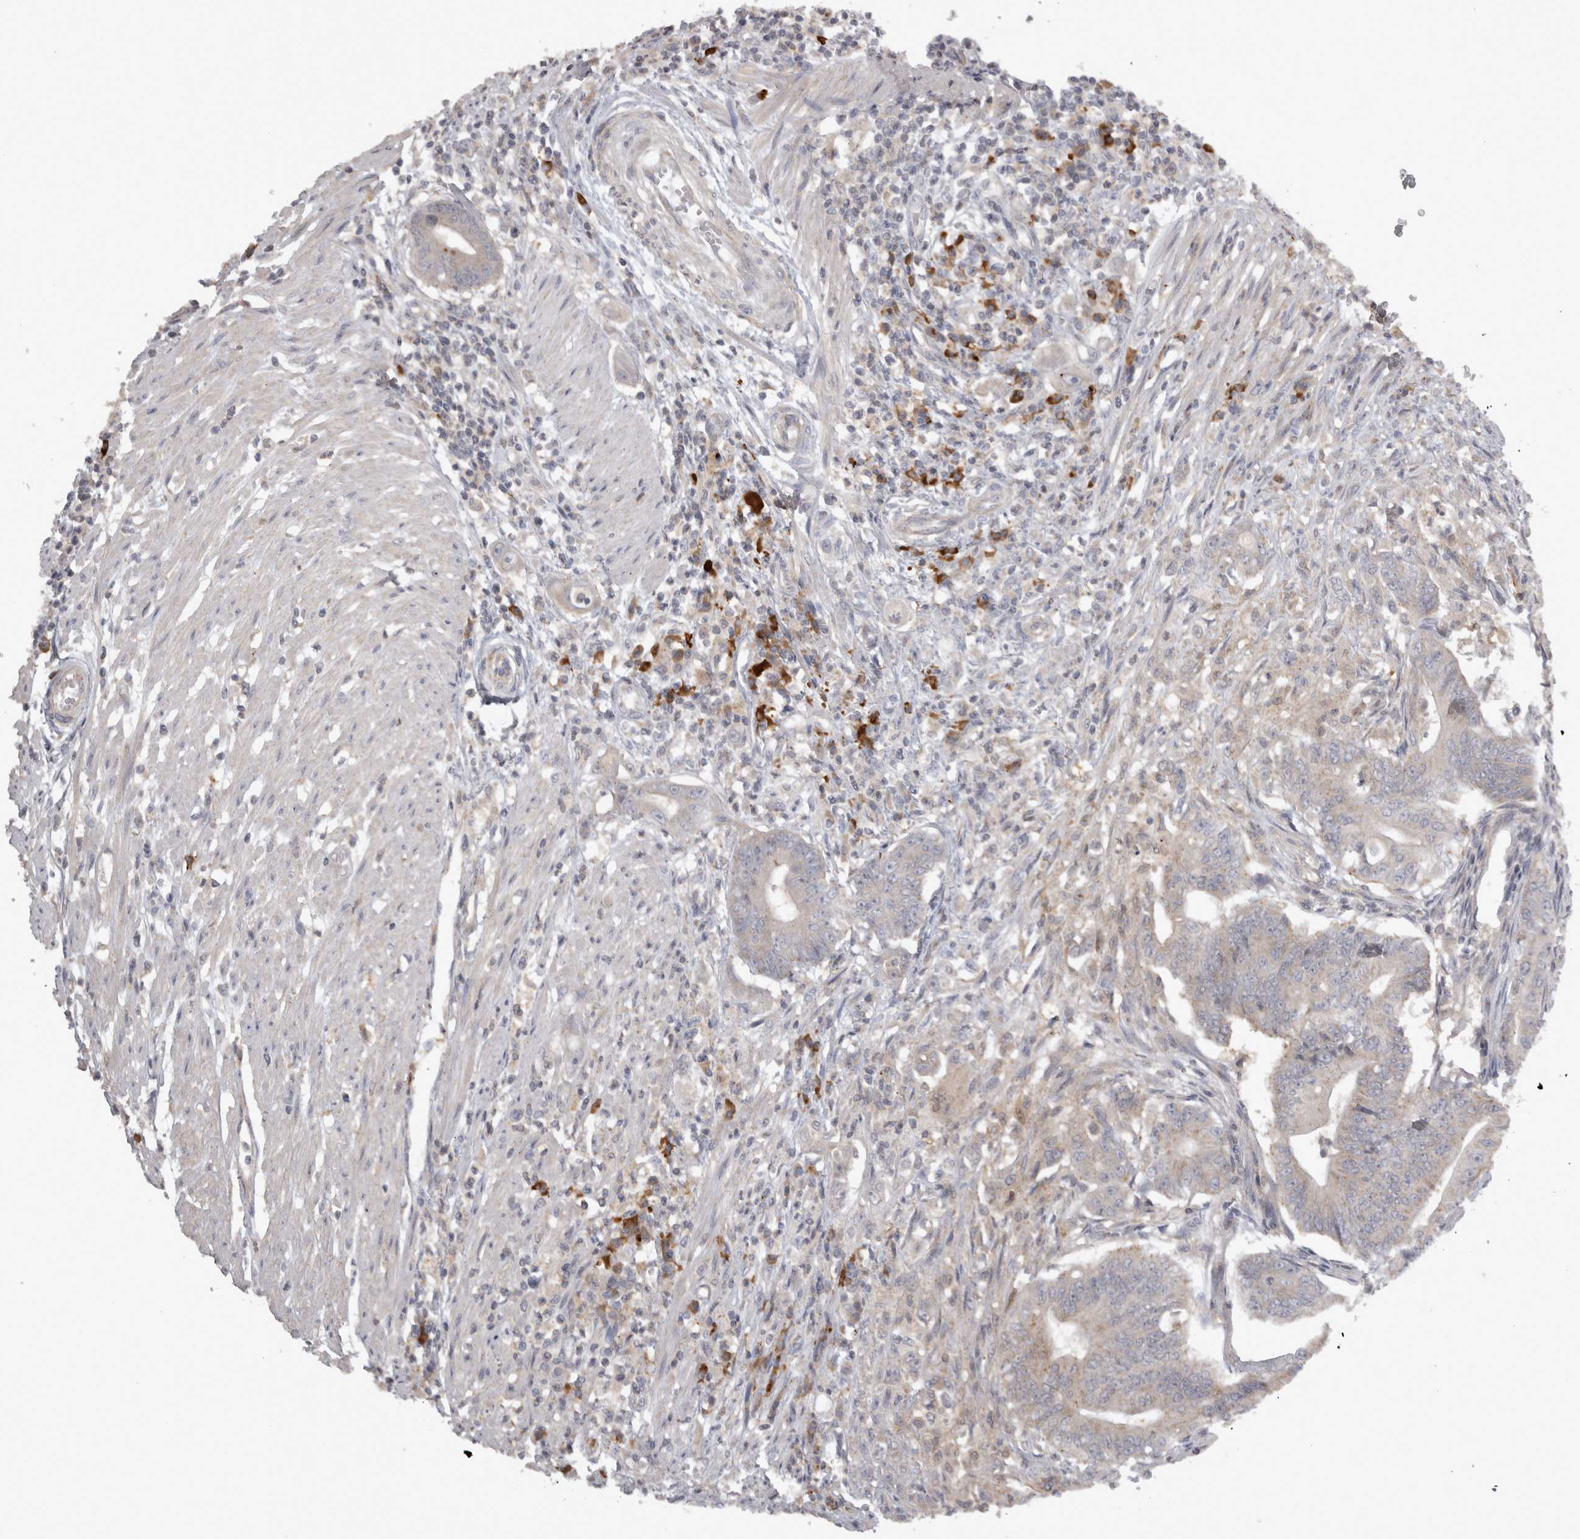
{"staining": {"intensity": "weak", "quantity": "<25%", "location": "cytoplasmic/membranous"}, "tissue": "colorectal cancer", "cell_type": "Tumor cells", "image_type": "cancer", "snomed": [{"axis": "morphology", "description": "Adenoma, NOS"}, {"axis": "morphology", "description": "Adenocarcinoma, NOS"}, {"axis": "topography", "description": "Colon"}], "caption": "DAB (3,3'-diaminobenzidine) immunohistochemical staining of human colorectal cancer displays no significant positivity in tumor cells.", "gene": "SLCO5A1", "patient": {"sex": "male", "age": 79}}